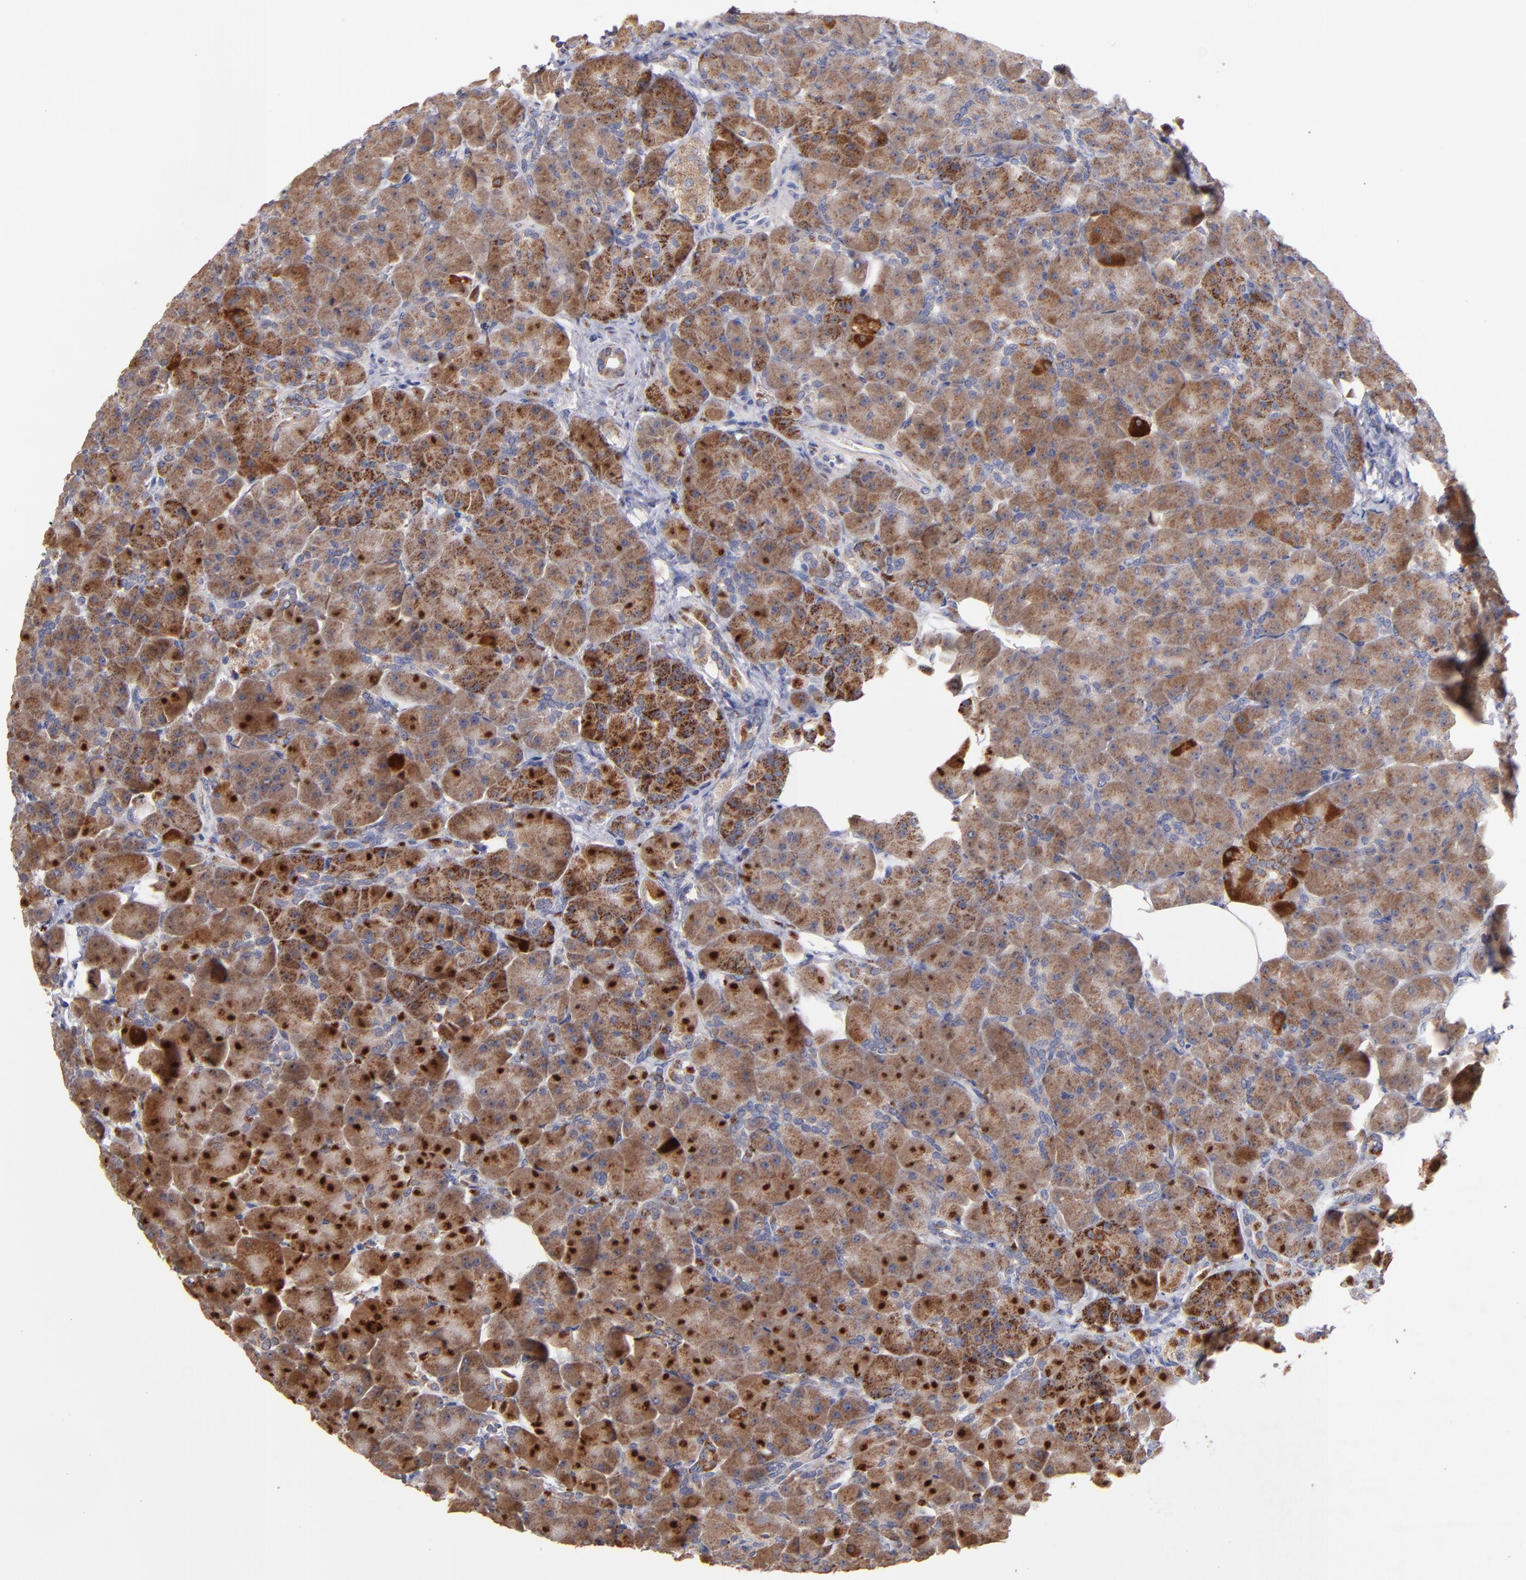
{"staining": {"intensity": "moderate", "quantity": ">75%", "location": "cytoplasmic/membranous"}, "tissue": "pancreas", "cell_type": "Exocrine glandular cells", "image_type": "normal", "snomed": [{"axis": "morphology", "description": "Normal tissue, NOS"}, {"axis": "topography", "description": "Pancreas"}], "caption": "Immunohistochemical staining of unremarkable human pancreas shows medium levels of moderate cytoplasmic/membranous expression in approximately >75% of exocrine glandular cells.", "gene": "DIABLO", "patient": {"sex": "male", "age": 66}}